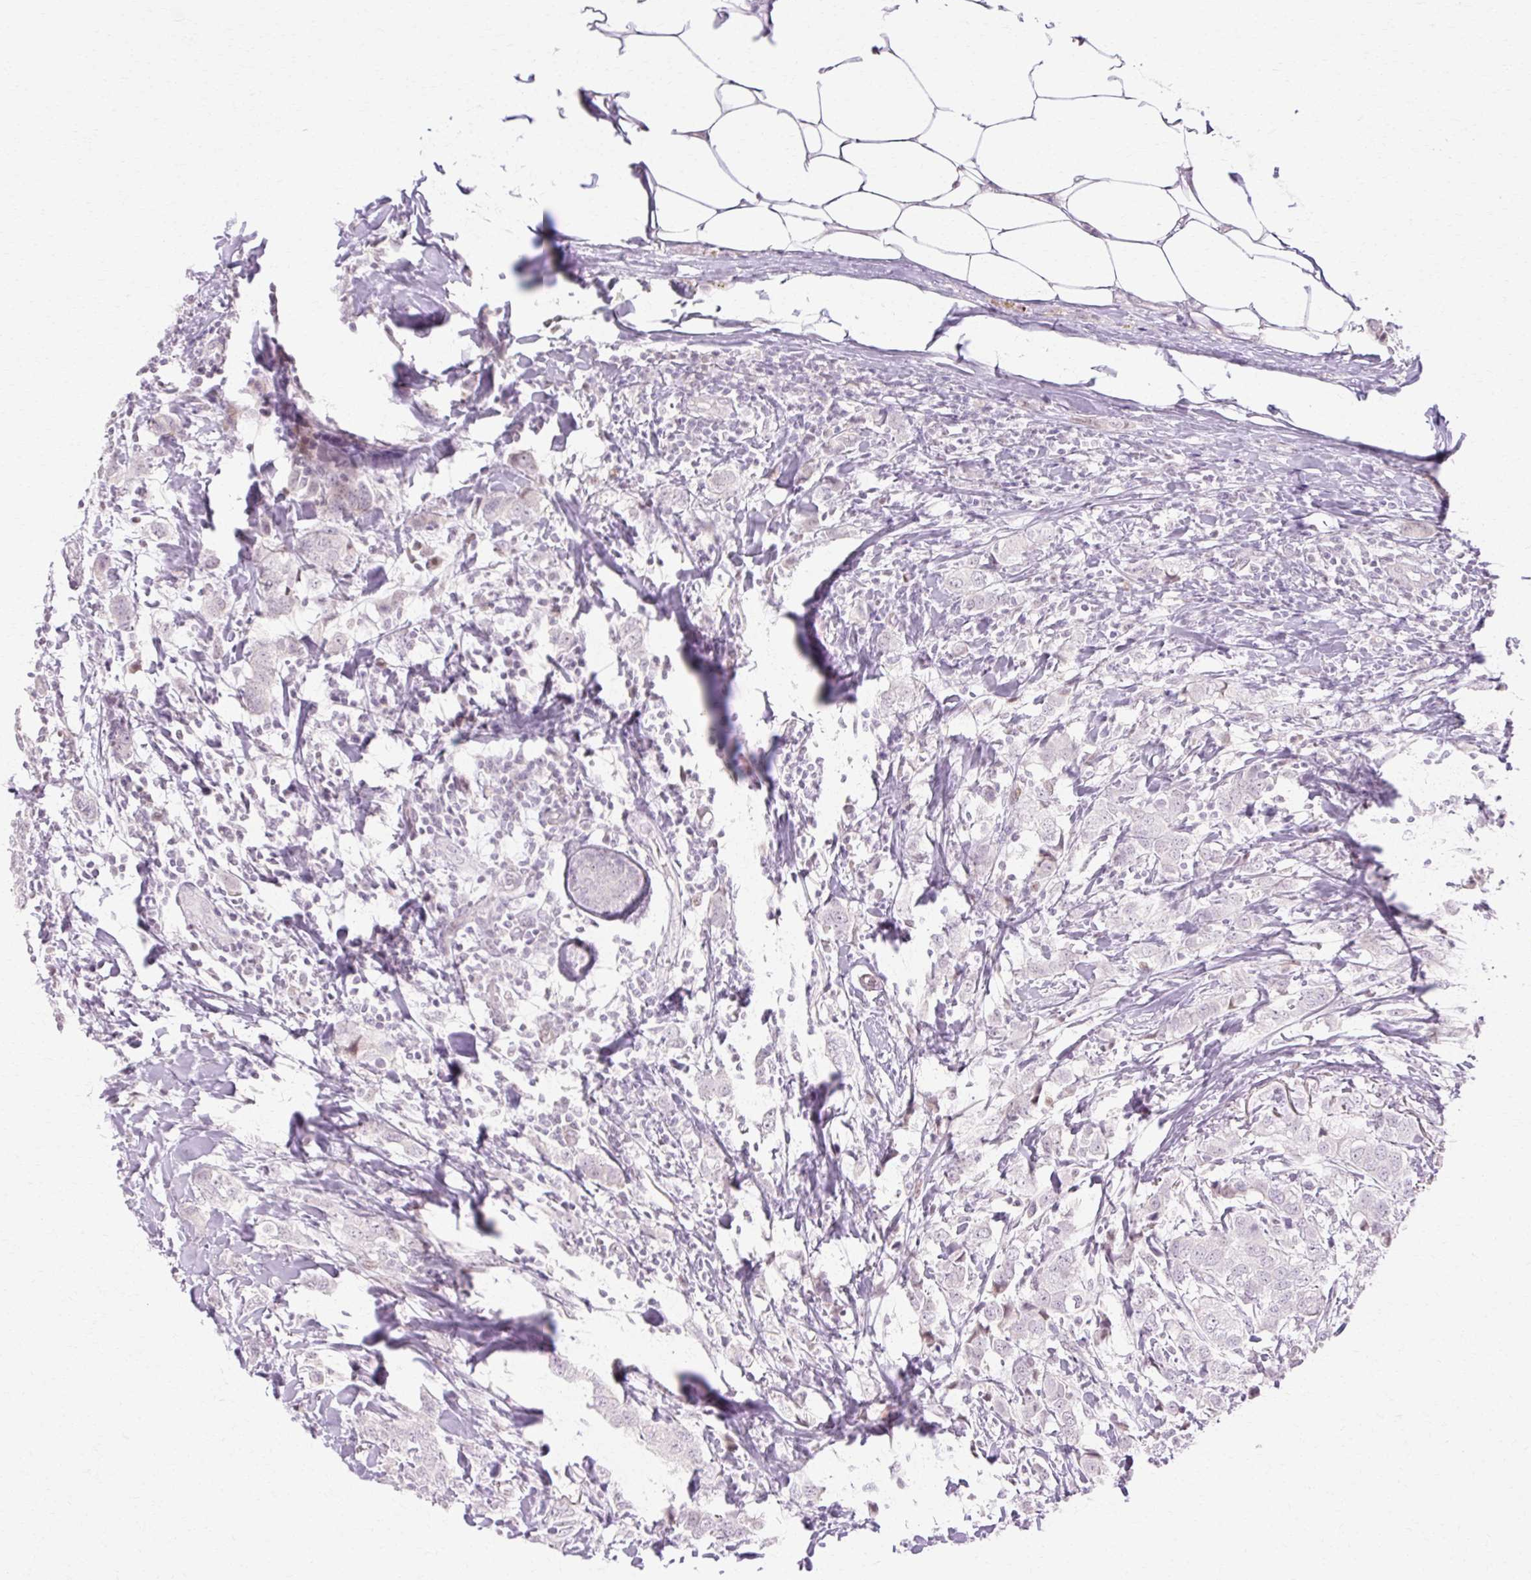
{"staining": {"intensity": "negative", "quantity": "none", "location": "none"}, "tissue": "breast cancer", "cell_type": "Tumor cells", "image_type": "cancer", "snomed": [{"axis": "morphology", "description": "Duct carcinoma"}, {"axis": "topography", "description": "Breast"}], "caption": "Breast invasive ductal carcinoma stained for a protein using immunohistochemistry (IHC) reveals no expression tumor cells.", "gene": "C3orf49", "patient": {"sex": "female", "age": 50}}